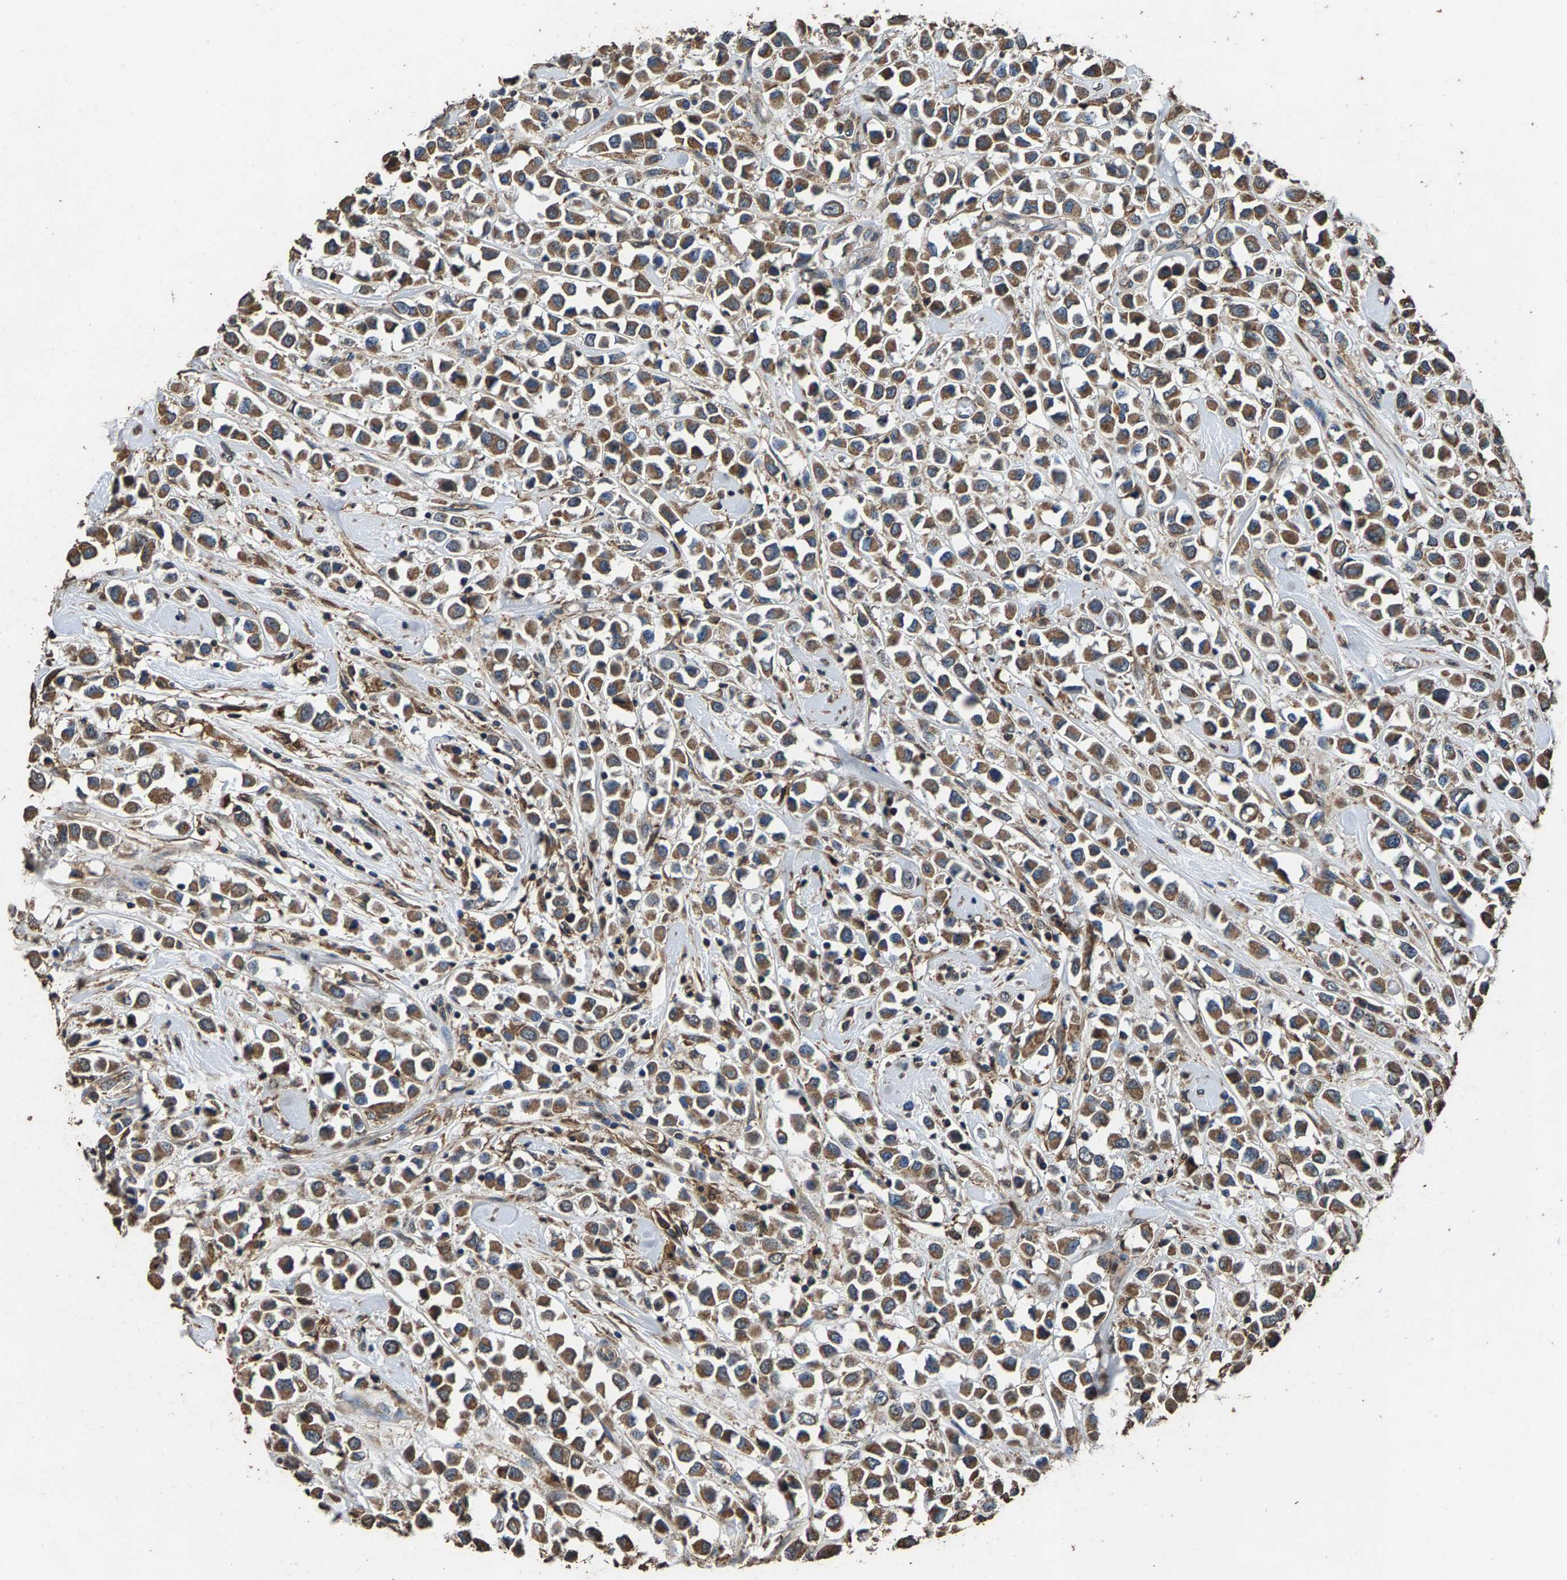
{"staining": {"intensity": "moderate", "quantity": ">75%", "location": "cytoplasmic/membranous"}, "tissue": "breast cancer", "cell_type": "Tumor cells", "image_type": "cancer", "snomed": [{"axis": "morphology", "description": "Duct carcinoma"}, {"axis": "topography", "description": "Breast"}], "caption": "Moderate cytoplasmic/membranous expression for a protein is seen in about >75% of tumor cells of infiltrating ductal carcinoma (breast) using immunohistochemistry.", "gene": "MRPL27", "patient": {"sex": "female", "age": 61}}